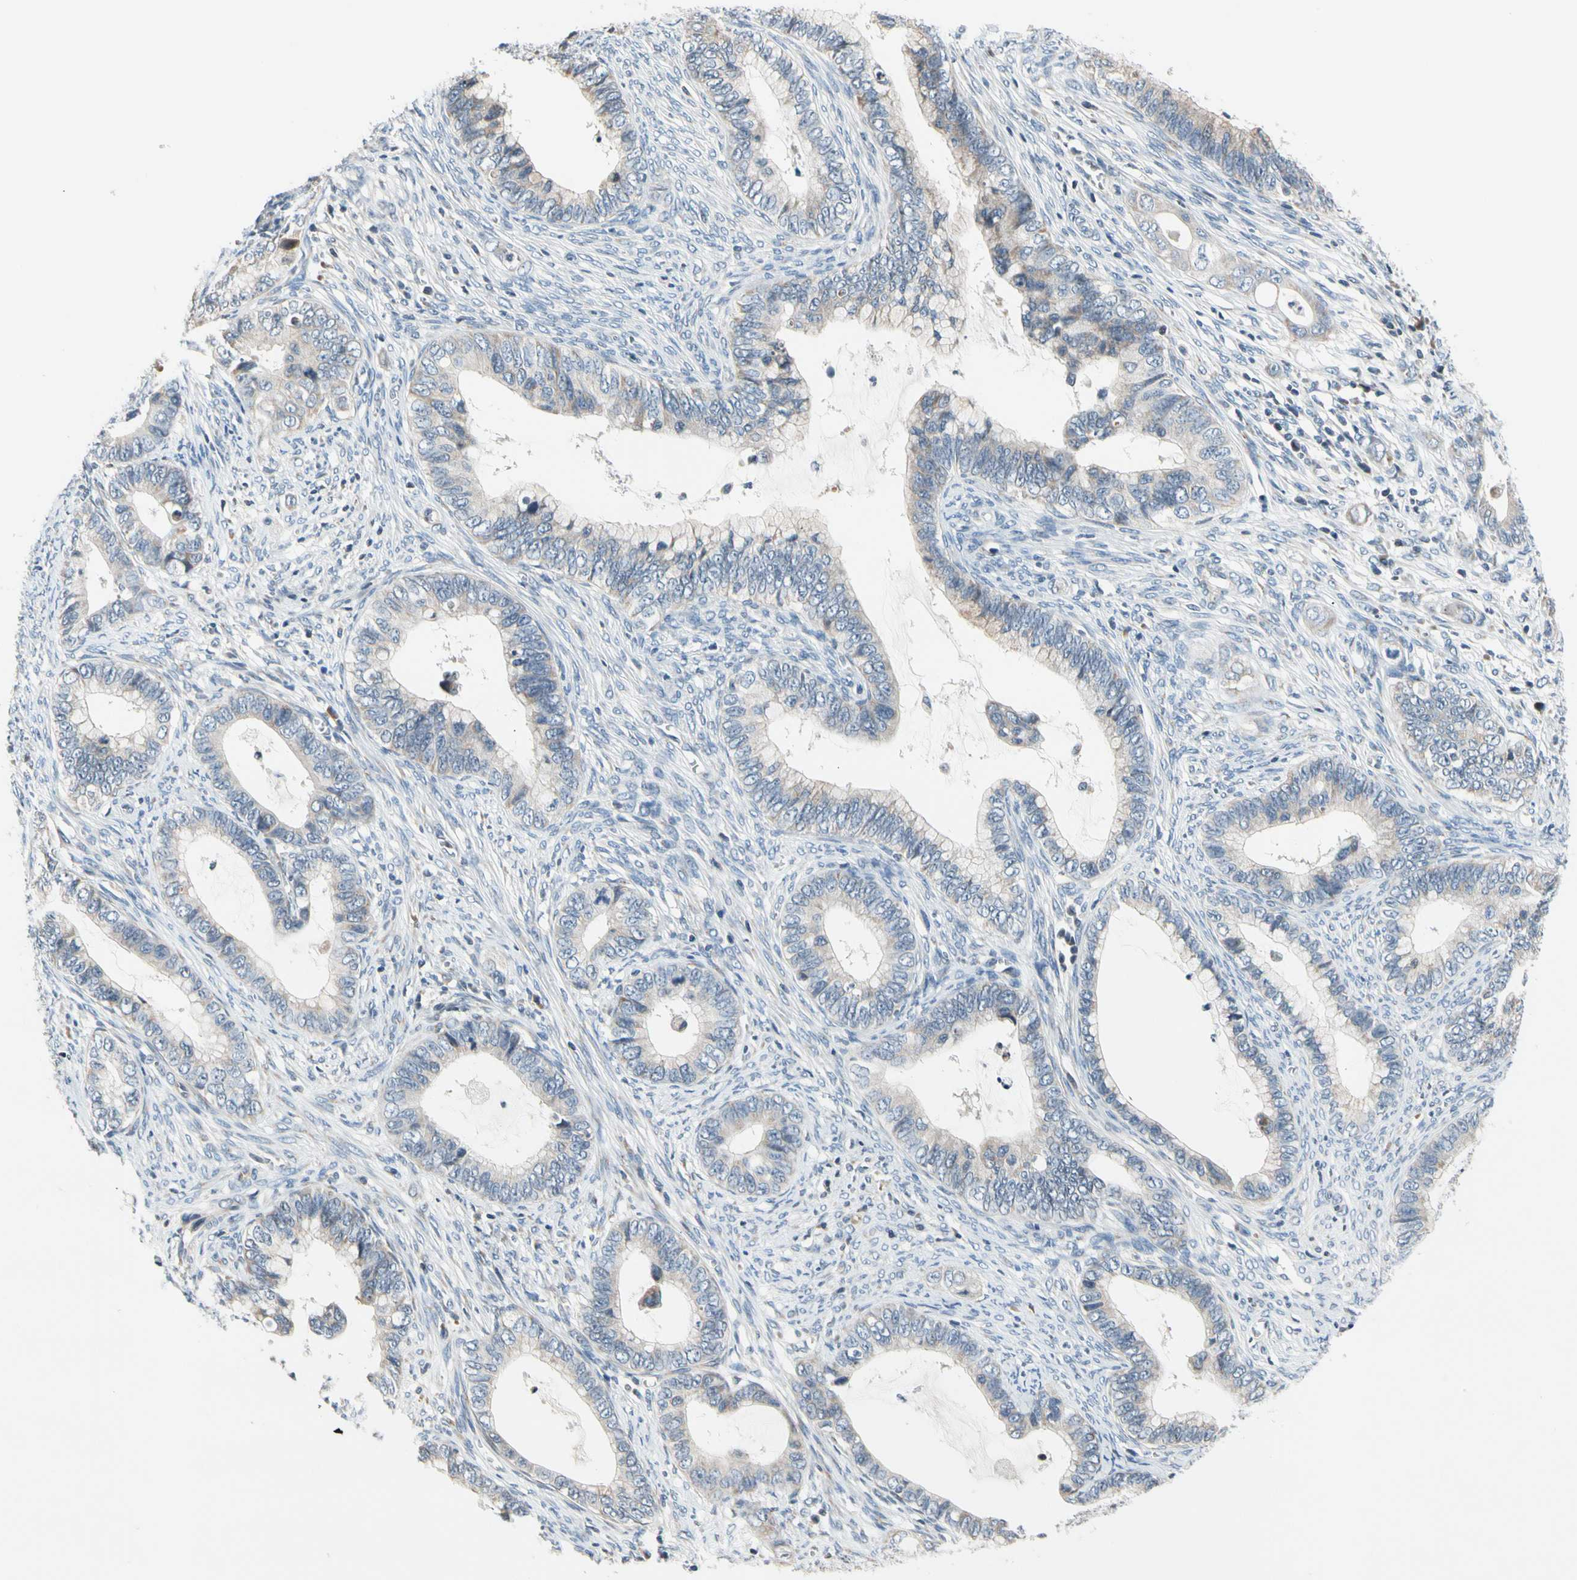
{"staining": {"intensity": "negative", "quantity": "none", "location": "none"}, "tissue": "cervical cancer", "cell_type": "Tumor cells", "image_type": "cancer", "snomed": [{"axis": "morphology", "description": "Adenocarcinoma, NOS"}, {"axis": "topography", "description": "Cervix"}], "caption": "IHC photomicrograph of neoplastic tissue: cervical adenocarcinoma stained with DAB (3,3'-diaminobenzidine) shows no significant protein positivity in tumor cells.", "gene": "SOX30", "patient": {"sex": "female", "age": 44}}